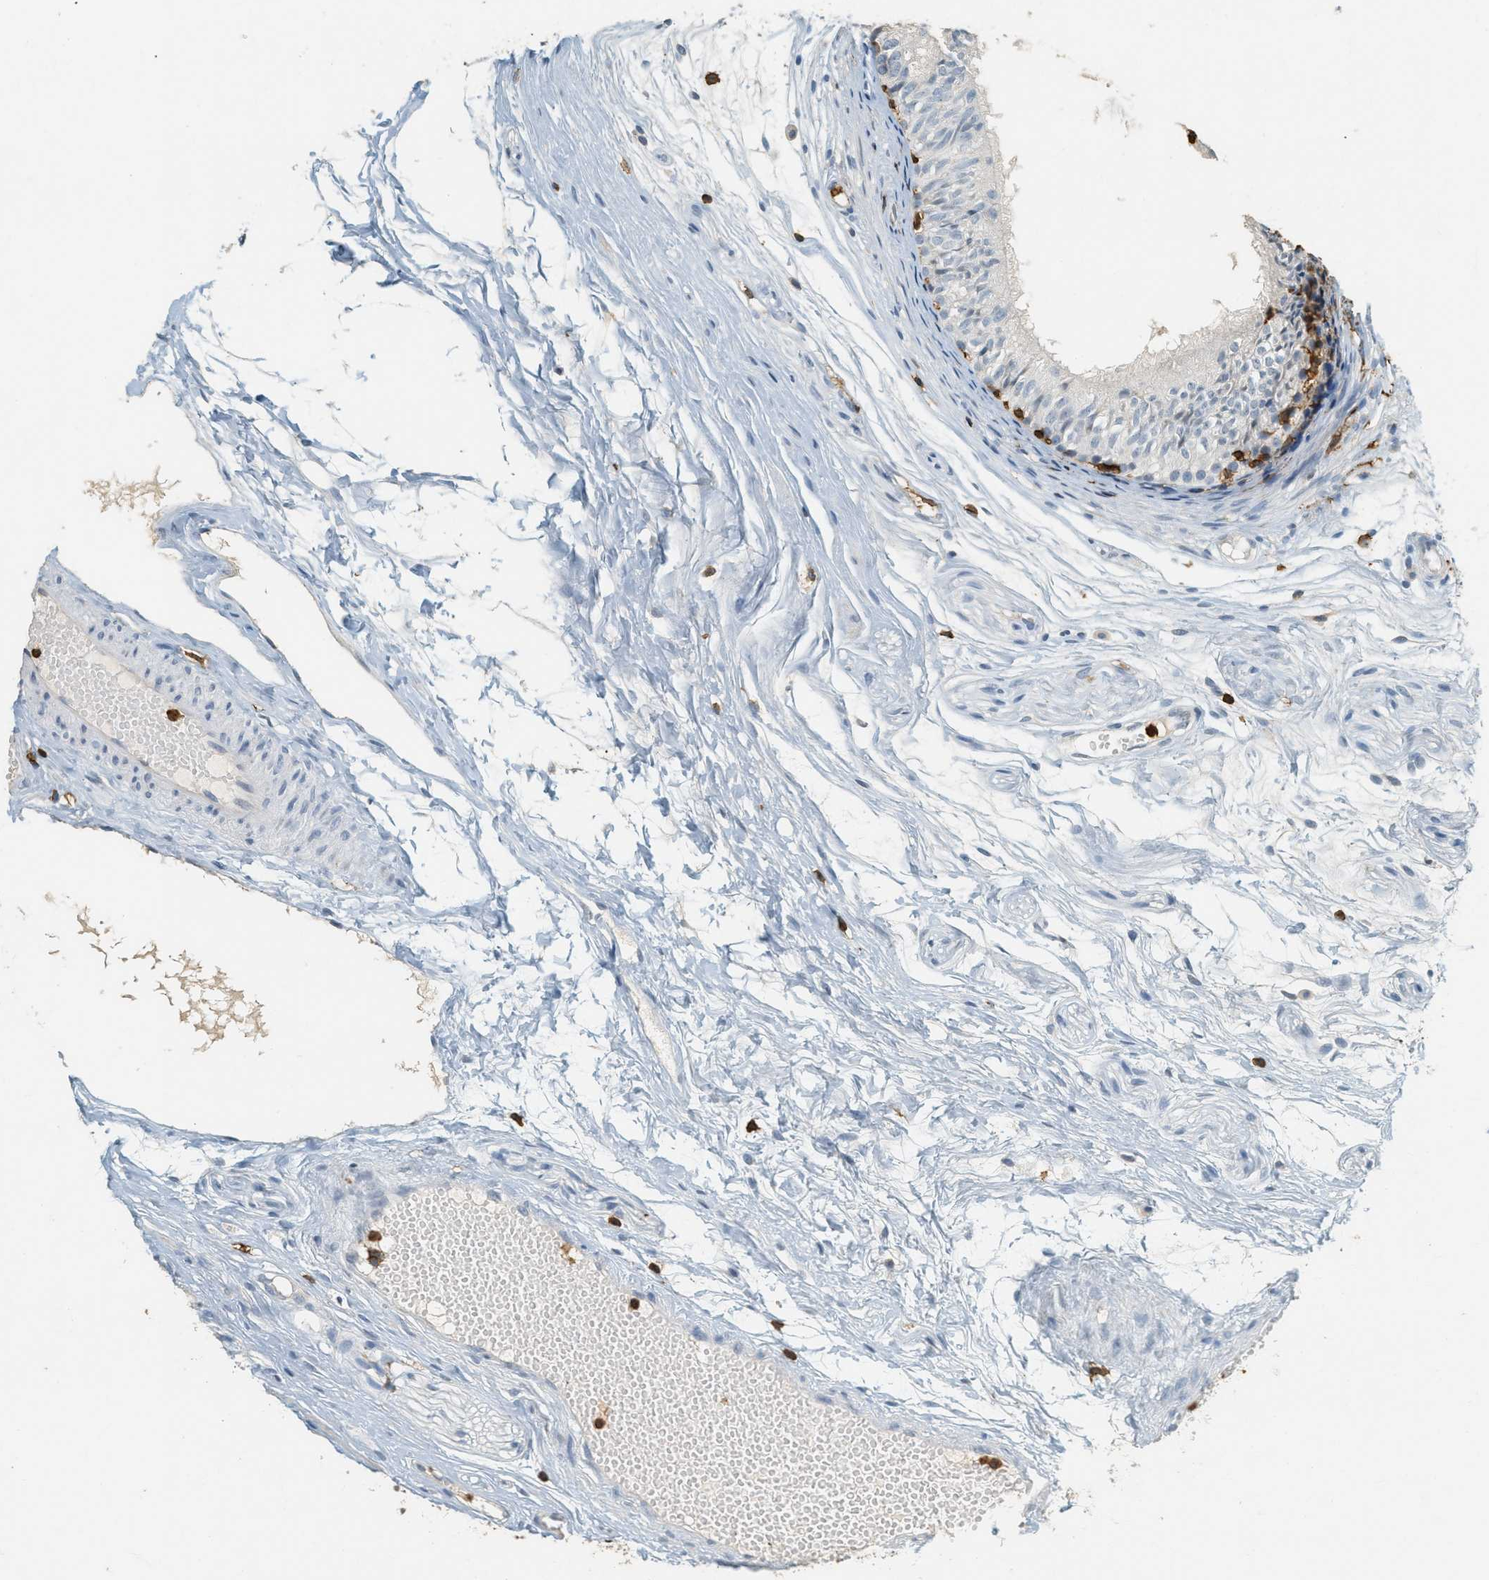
{"staining": {"intensity": "negative", "quantity": "none", "location": "none"}, "tissue": "epididymis", "cell_type": "Glandular cells", "image_type": "normal", "snomed": [{"axis": "morphology", "description": "Normal tissue, NOS"}, {"axis": "morphology", "description": "Atrophy, NOS"}, {"axis": "topography", "description": "Testis"}, {"axis": "topography", "description": "Epididymis"}], "caption": "Human epididymis stained for a protein using IHC exhibits no positivity in glandular cells.", "gene": "LSP1", "patient": {"sex": "male", "age": 18}}